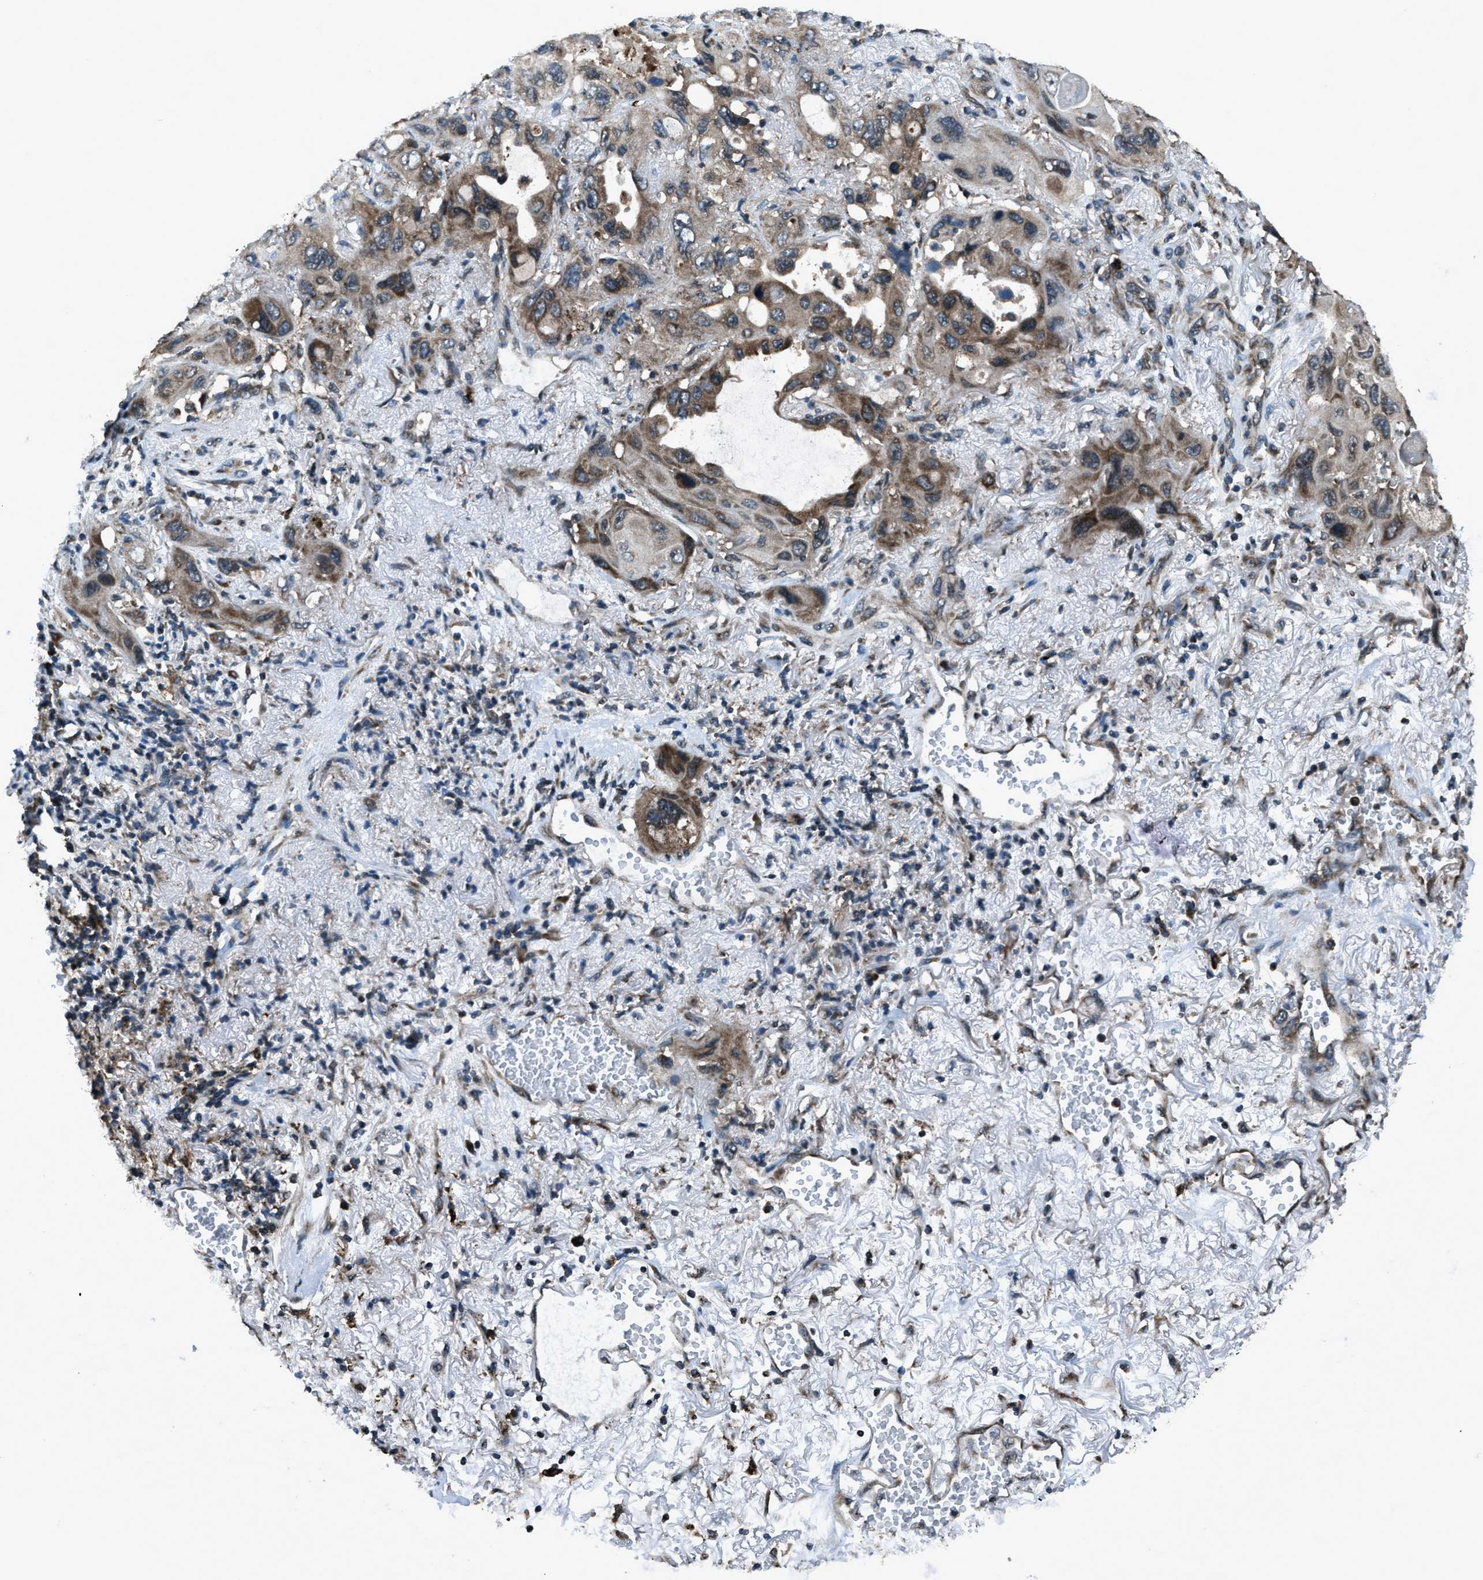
{"staining": {"intensity": "weak", "quantity": "25%-75%", "location": "cytoplasmic/membranous"}, "tissue": "lung cancer", "cell_type": "Tumor cells", "image_type": "cancer", "snomed": [{"axis": "morphology", "description": "Squamous cell carcinoma, NOS"}, {"axis": "topography", "description": "Lung"}], "caption": "The histopathology image displays staining of lung cancer, revealing weak cytoplasmic/membranous protein expression (brown color) within tumor cells.", "gene": "TRIM4", "patient": {"sex": "female", "age": 73}}